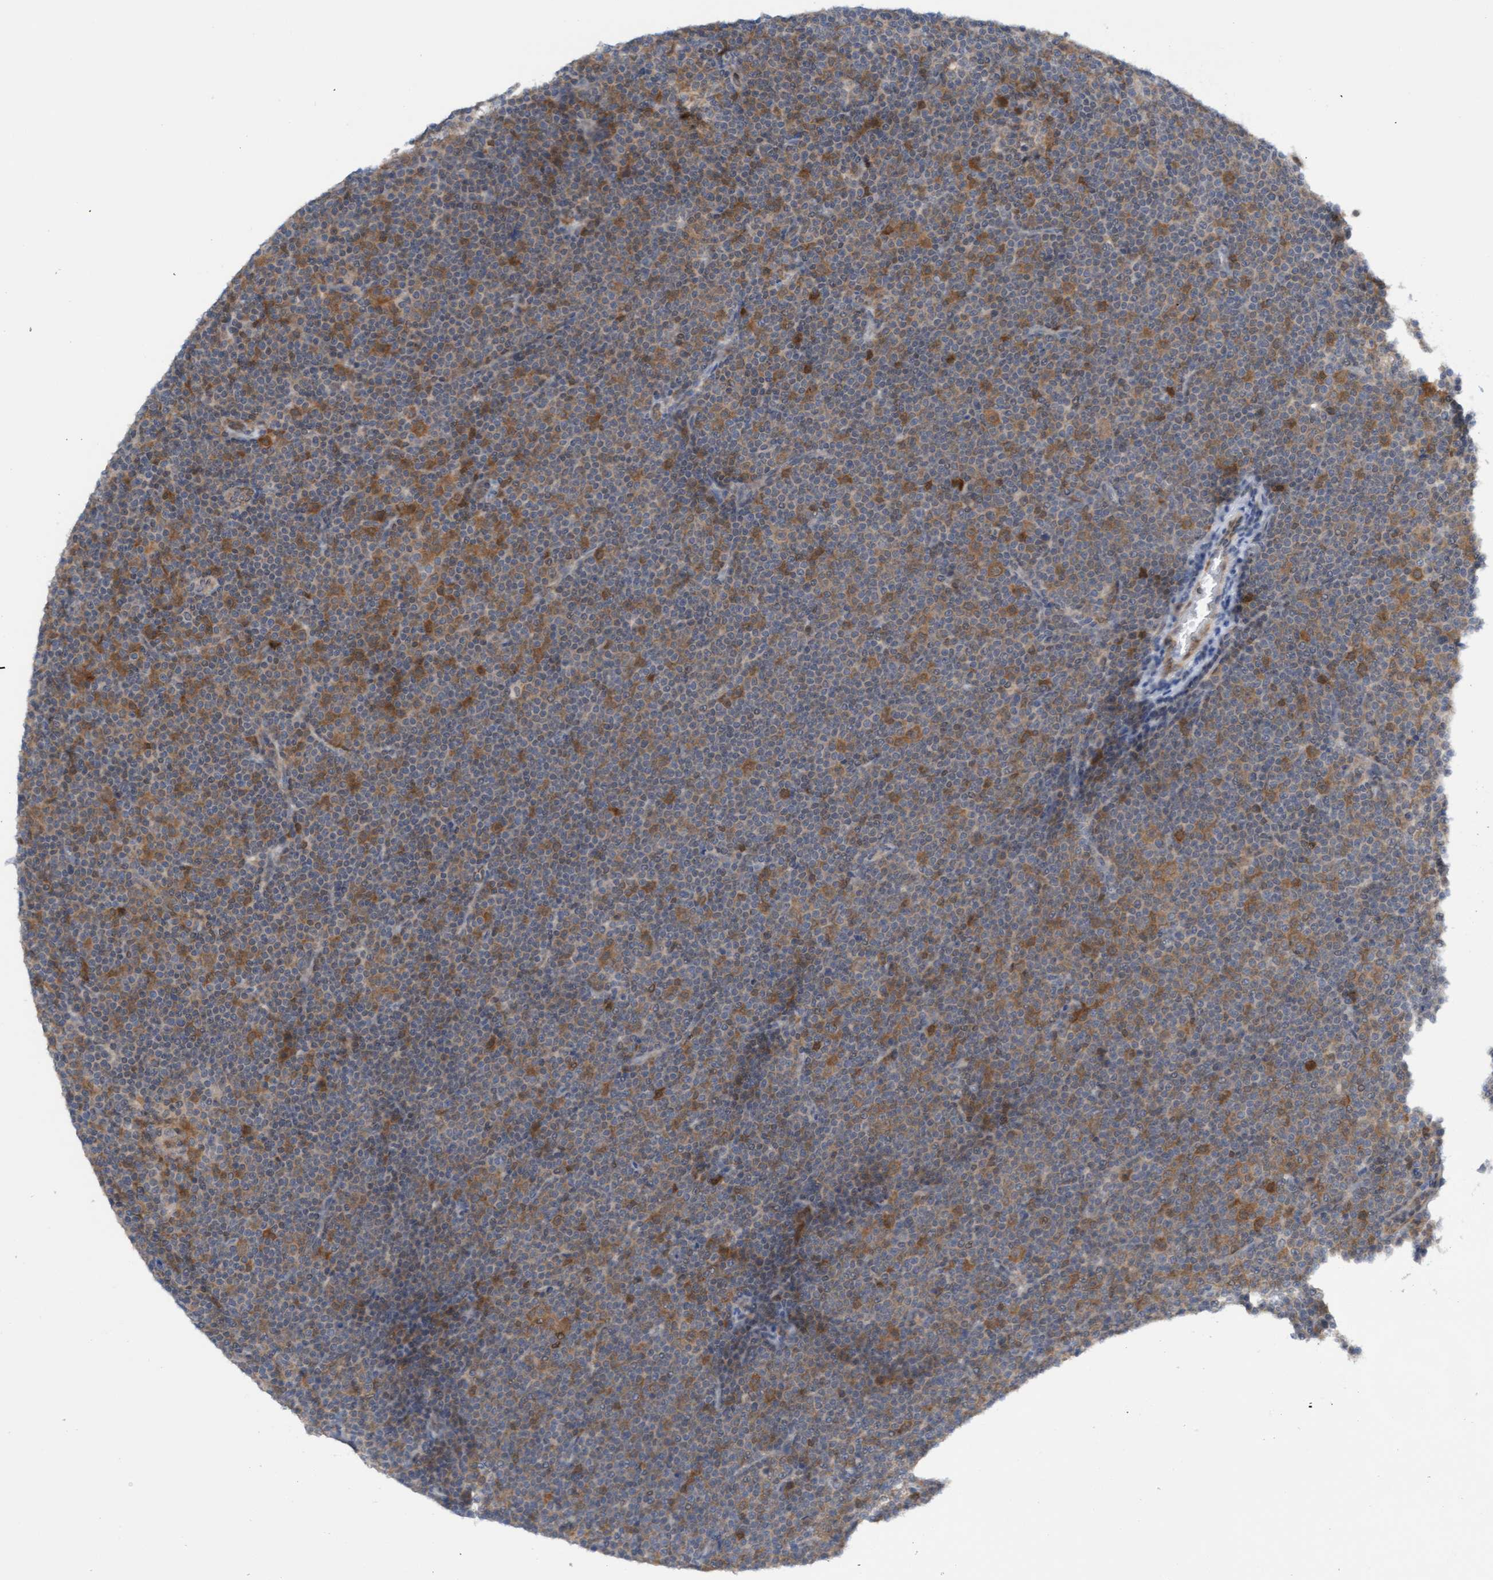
{"staining": {"intensity": "moderate", "quantity": ">75%", "location": "cytoplasmic/membranous"}, "tissue": "lymphoma", "cell_type": "Tumor cells", "image_type": "cancer", "snomed": [{"axis": "morphology", "description": "Malignant lymphoma, non-Hodgkin's type, Low grade"}, {"axis": "topography", "description": "Lymph node"}], "caption": "Immunohistochemical staining of lymphoma shows moderate cytoplasmic/membranous protein staining in approximately >75% of tumor cells. (IHC, brightfield microscopy, high magnification).", "gene": "AMZ2", "patient": {"sex": "female", "age": 67}}